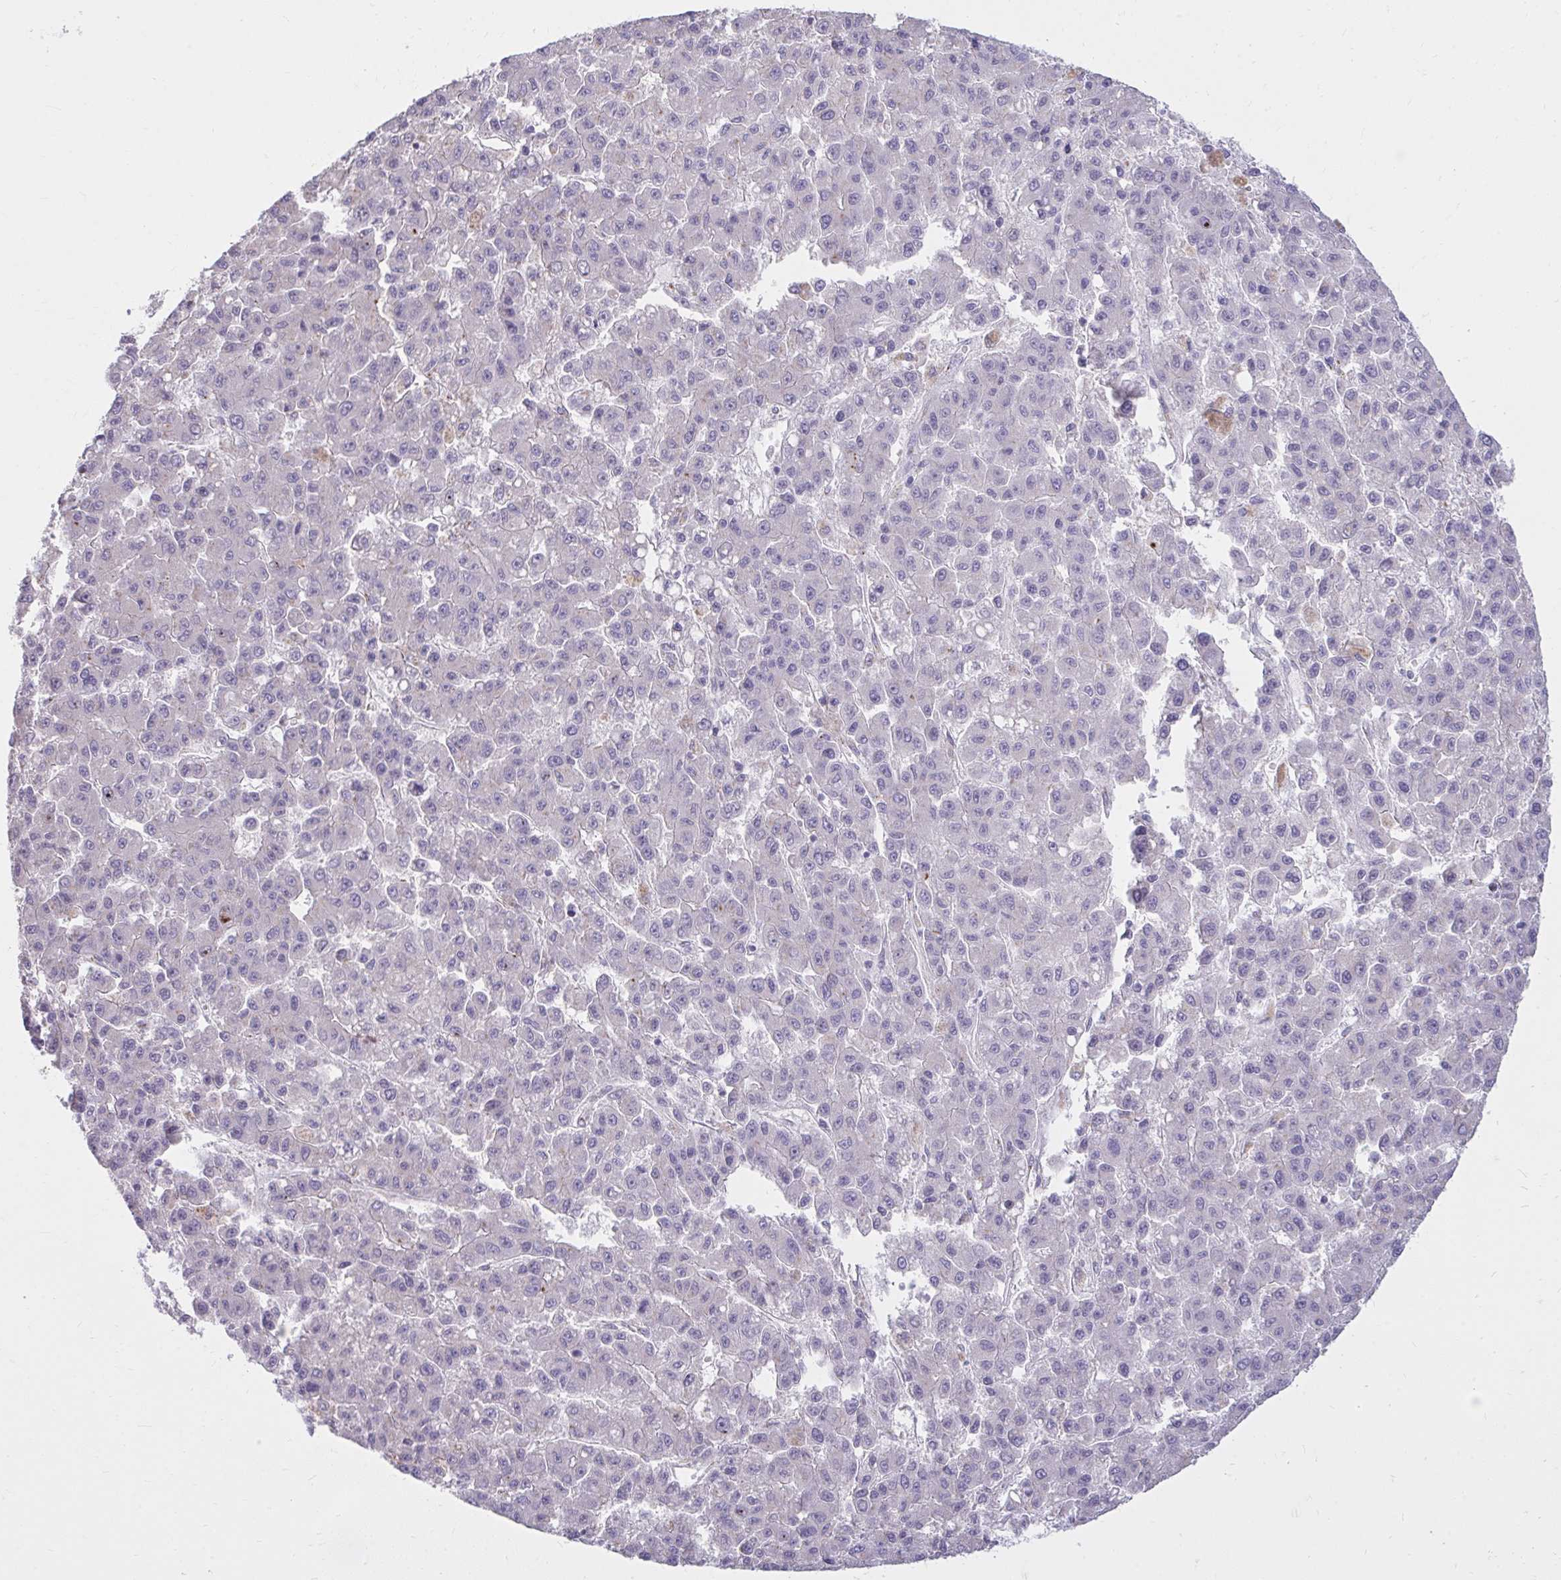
{"staining": {"intensity": "negative", "quantity": "none", "location": "none"}, "tissue": "liver cancer", "cell_type": "Tumor cells", "image_type": "cancer", "snomed": [{"axis": "morphology", "description": "Carcinoma, Hepatocellular, NOS"}, {"axis": "topography", "description": "Liver"}], "caption": "Immunohistochemical staining of human hepatocellular carcinoma (liver) reveals no significant expression in tumor cells.", "gene": "RAB6B", "patient": {"sex": "male", "age": 70}}